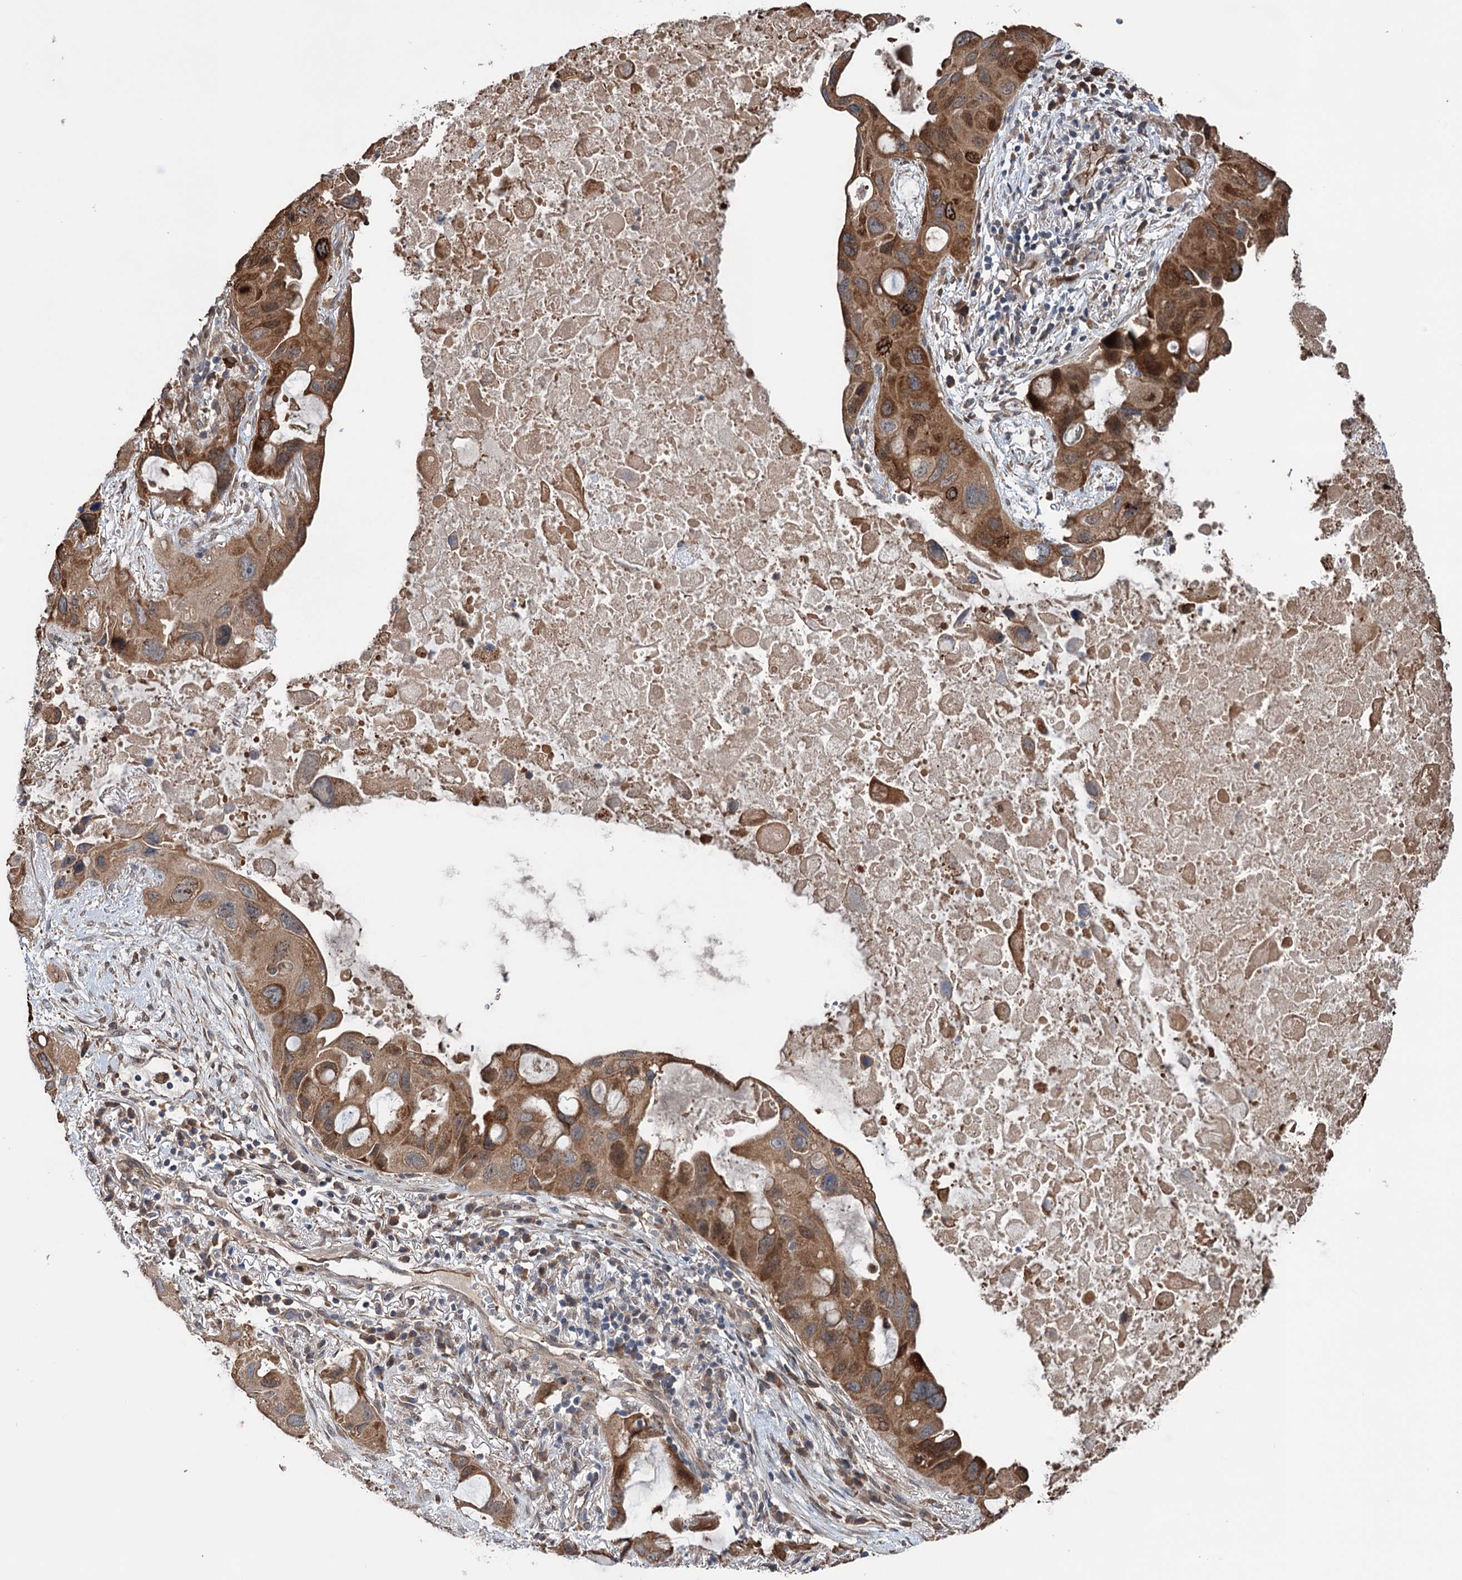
{"staining": {"intensity": "moderate", "quantity": ">75%", "location": "cytoplasmic/membranous"}, "tissue": "lung cancer", "cell_type": "Tumor cells", "image_type": "cancer", "snomed": [{"axis": "morphology", "description": "Squamous cell carcinoma, NOS"}, {"axis": "topography", "description": "Lung"}], "caption": "An image showing moderate cytoplasmic/membranous positivity in about >75% of tumor cells in lung squamous cell carcinoma, as visualized by brown immunohistochemical staining.", "gene": "NCAPD2", "patient": {"sex": "female", "age": 73}}